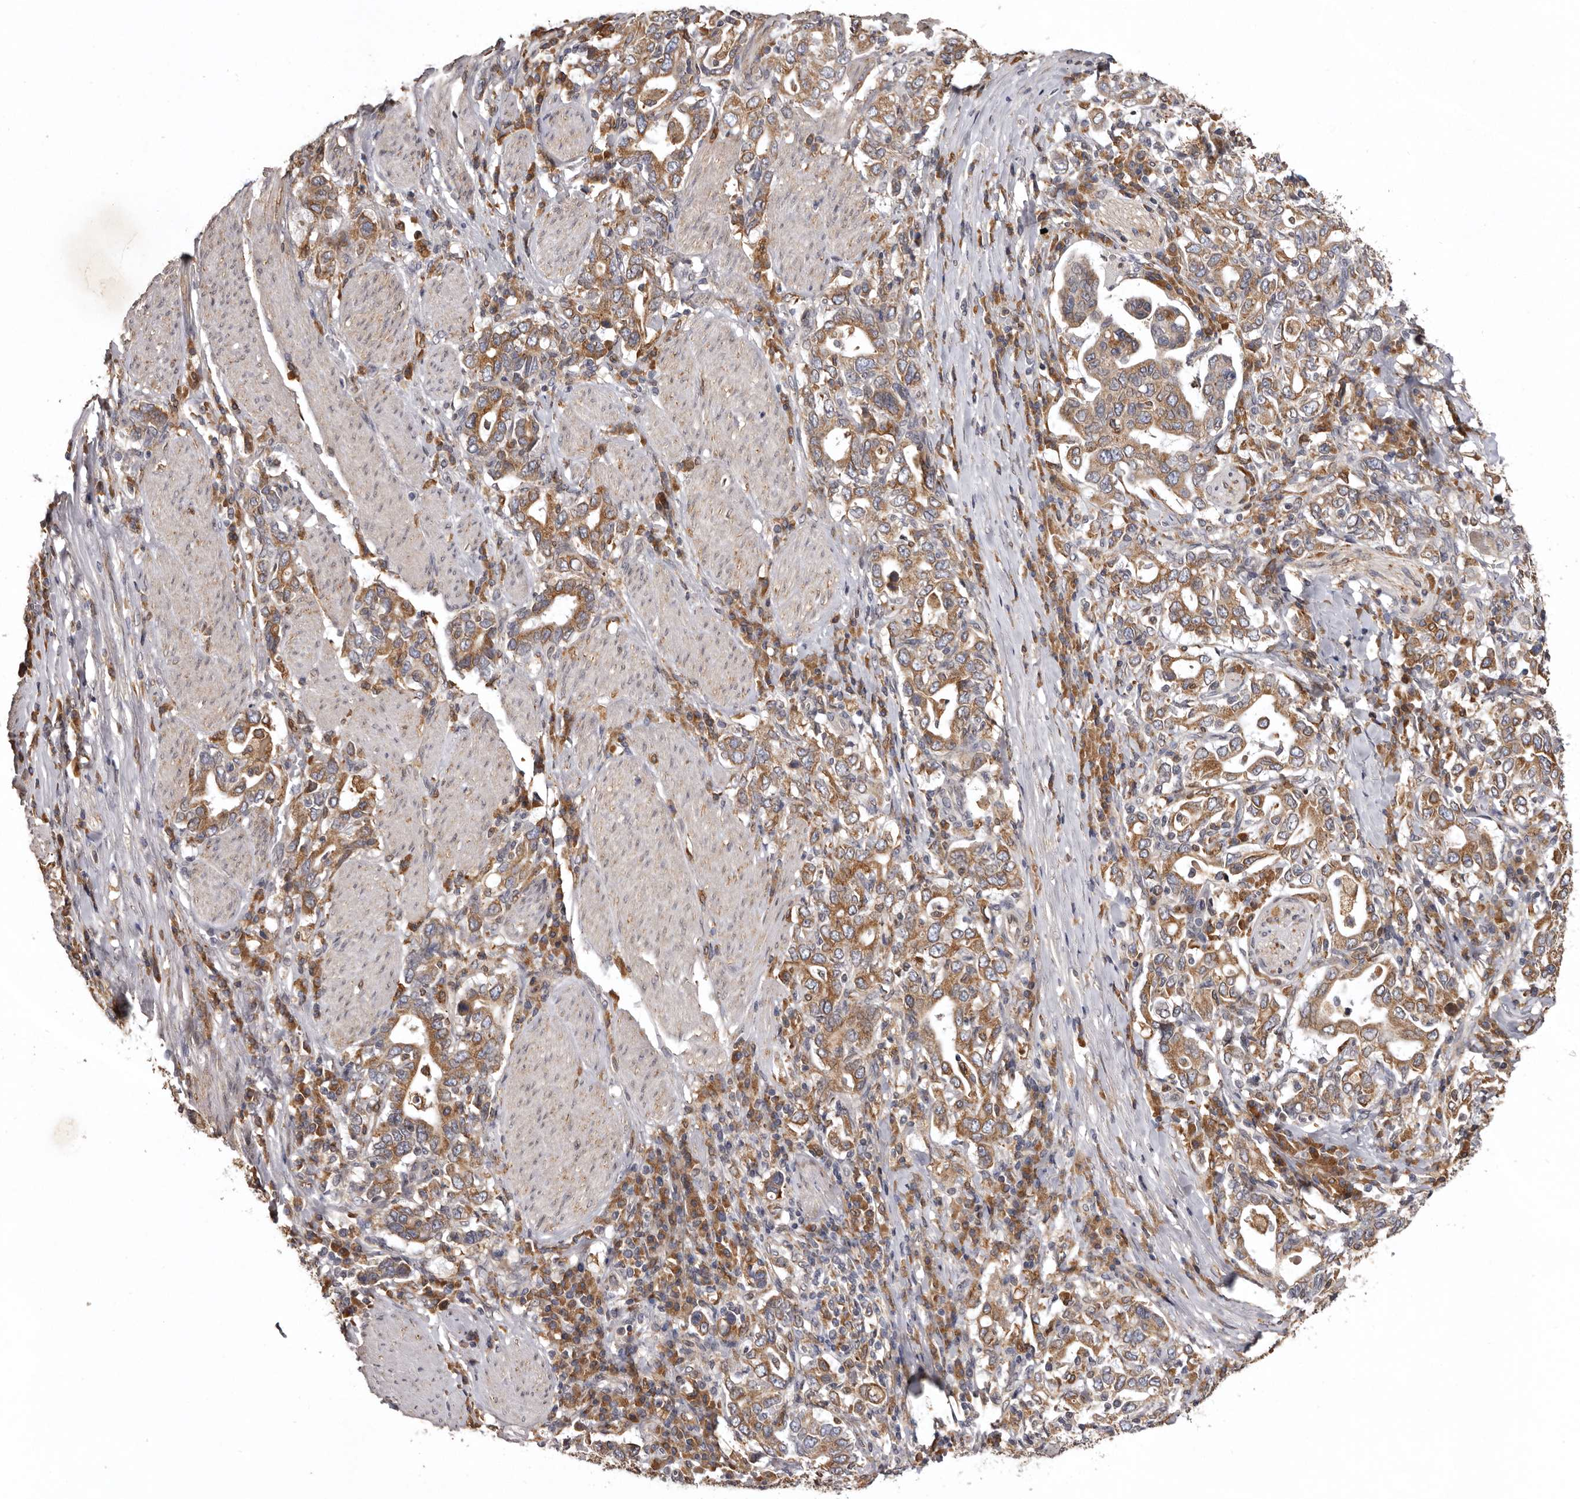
{"staining": {"intensity": "moderate", "quantity": ">75%", "location": "cytoplasmic/membranous"}, "tissue": "stomach cancer", "cell_type": "Tumor cells", "image_type": "cancer", "snomed": [{"axis": "morphology", "description": "Adenocarcinoma, NOS"}, {"axis": "topography", "description": "Stomach, upper"}], "caption": "Immunohistochemistry (DAB) staining of human adenocarcinoma (stomach) exhibits moderate cytoplasmic/membranous protein positivity in about >75% of tumor cells. (DAB (3,3'-diaminobenzidine) IHC, brown staining for protein, blue staining for nuclei).", "gene": "INKA2", "patient": {"sex": "male", "age": 62}}